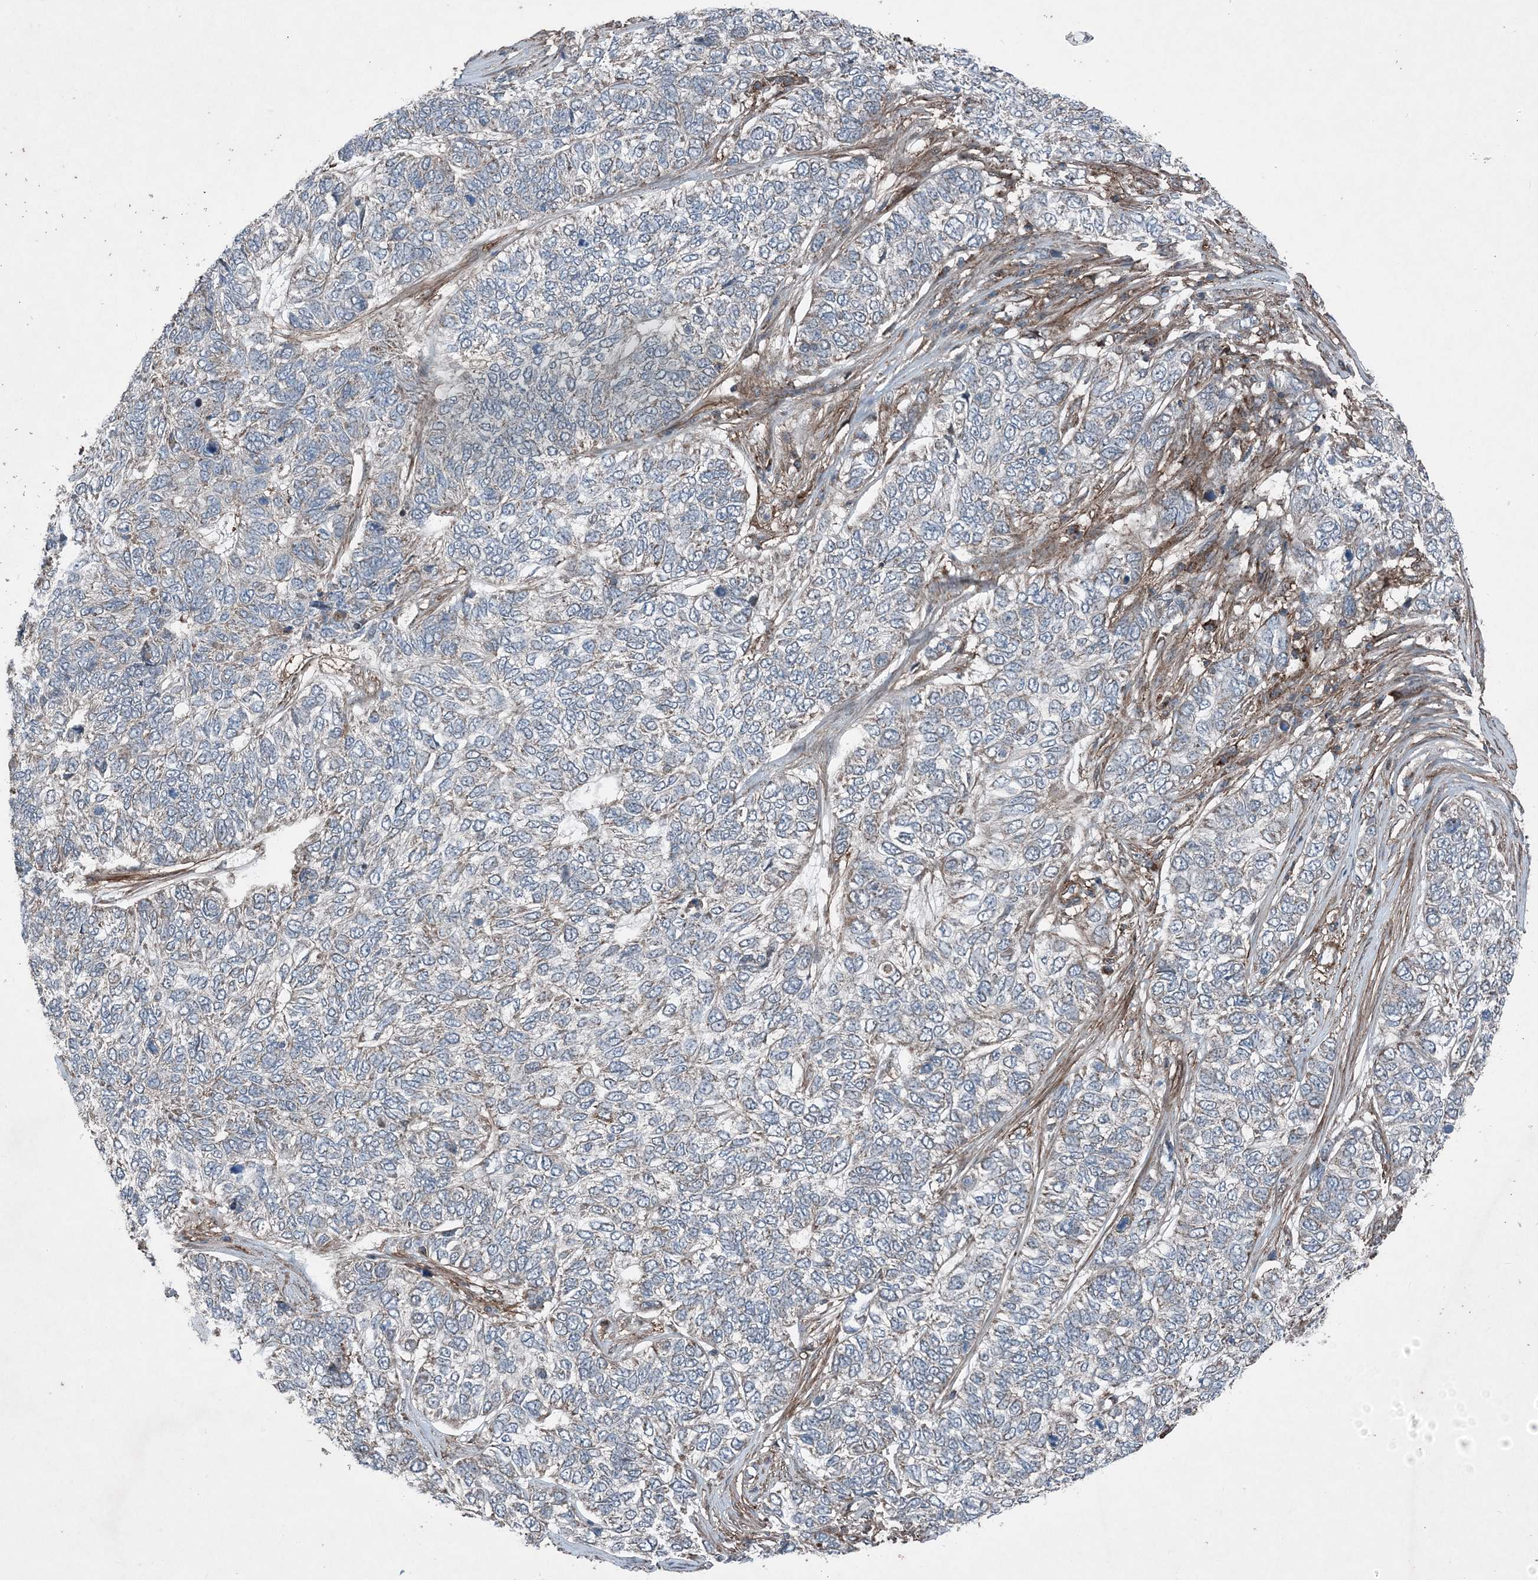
{"staining": {"intensity": "negative", "quantity": "none", "location": "none"}, "tissue": "skin cancer", "cell_type": "Tumor cells", "image_type": "cancer", "snomed": [{"axis": "morphology", "description": "Basal cell carcinoma"}, {"axis": "topography", "description": "Skin"}], "caption": "This image is of basal cell carcinoma (skin) stained with IHC to label a protein in brown with the nuclei are counter-stained blue. There is no staining in tumor cells. The staining was performed using DAB to visualize the protein expression in brown, while the nuclei were stained in blue with hematoxylin (Magnification: 20x).", "gene": "NDUFA2", "patient": {"sex": "female", "age": 65}}